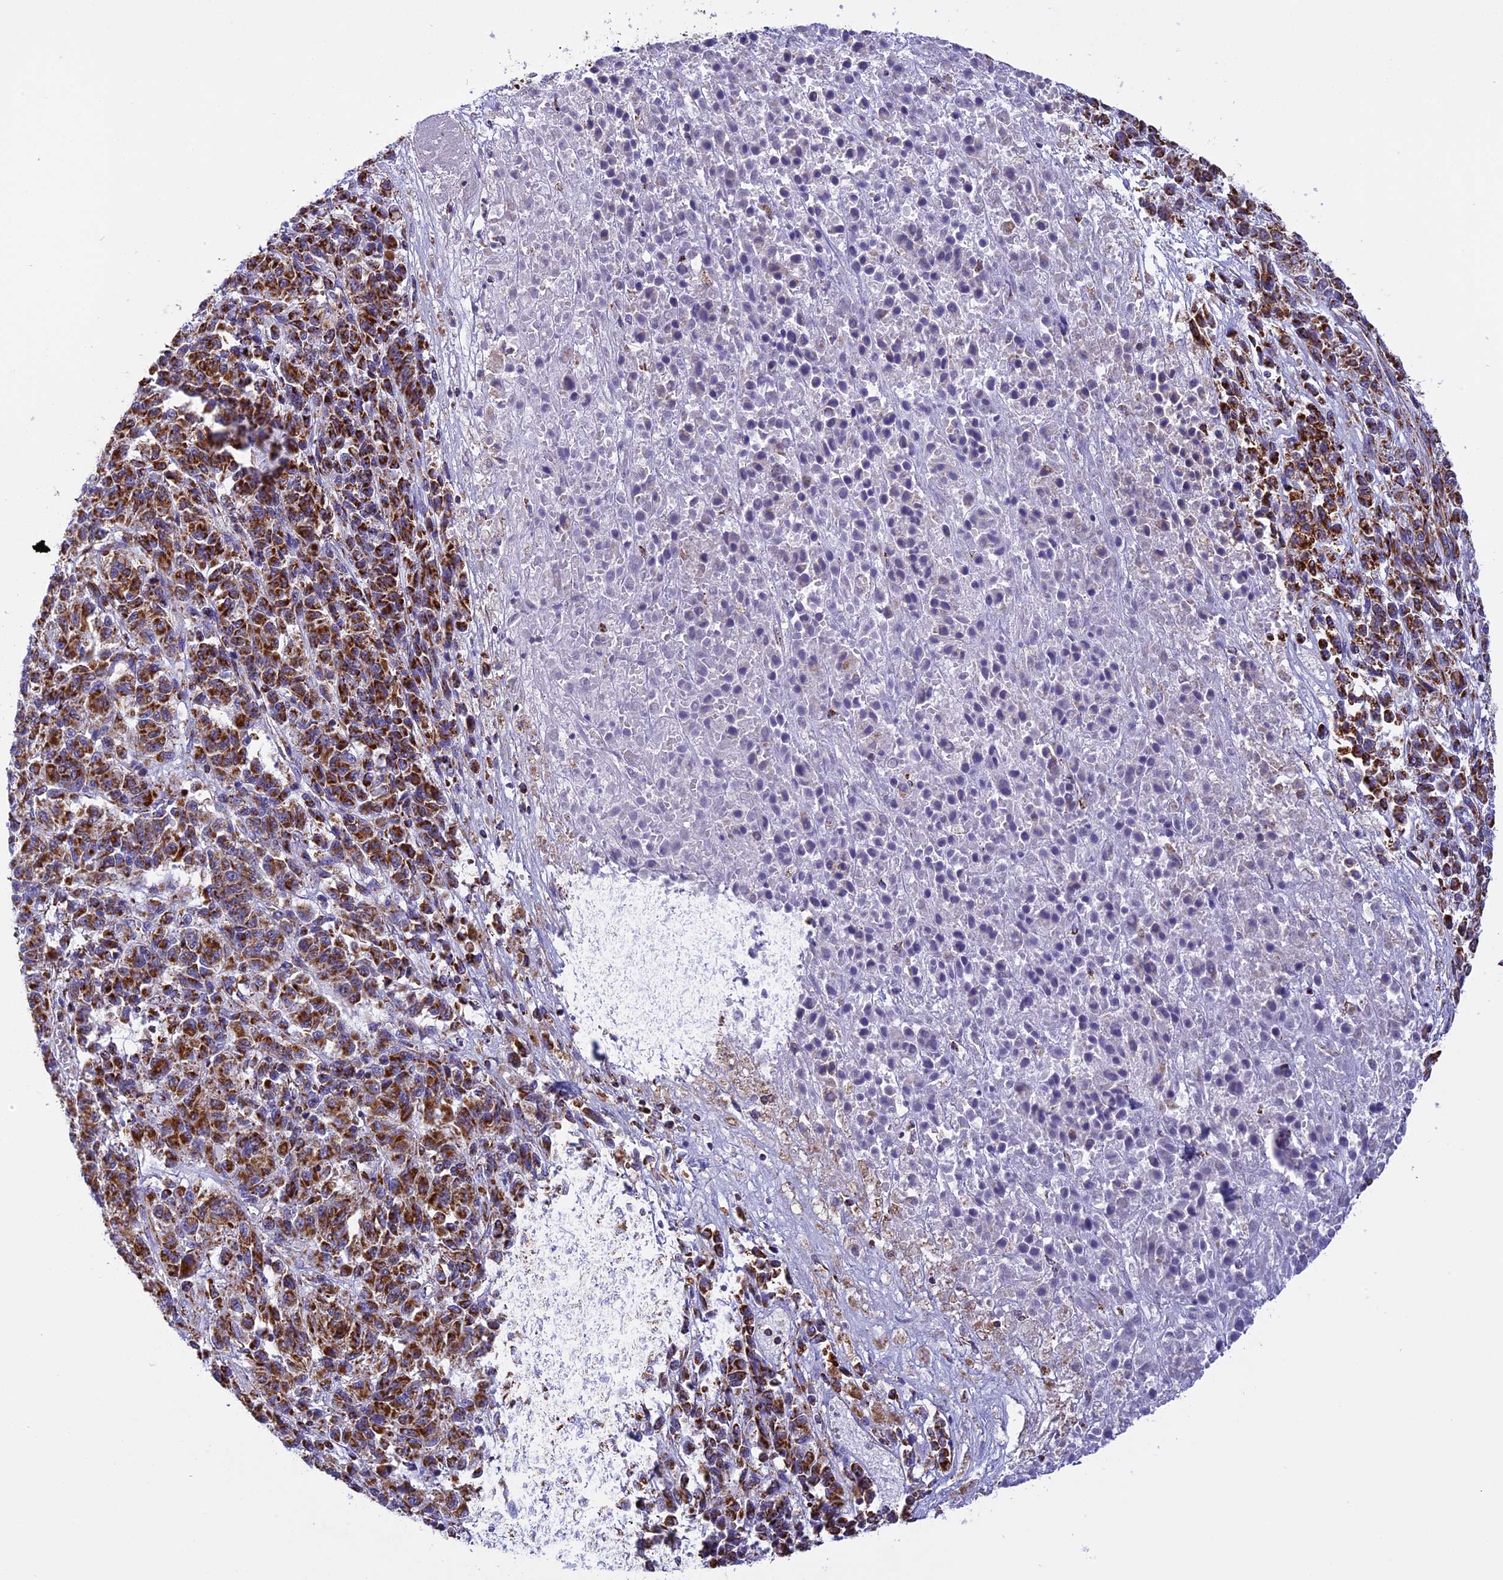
{"staining": {"intensity": "strong", "quantity": ">75%", "location": "cytoplasmic/membranous"}, "tissue": "melanoma", "cell_type": "Tumor cells", "image_type": "cancer", "snomed": [{"axis": "morphology", "description": "Malignant melanoma, Metastatic site"}, {"axis": "topography", "description": "Lung"}], "caption": "The image displays a brown stain indicating the presence of a protein in the cytoplasmic/membranous of tumor cells in malignant melanoma (metastatic site).", "gene": "KCNG1", "patient": {"sex": "male", "age": 64}}